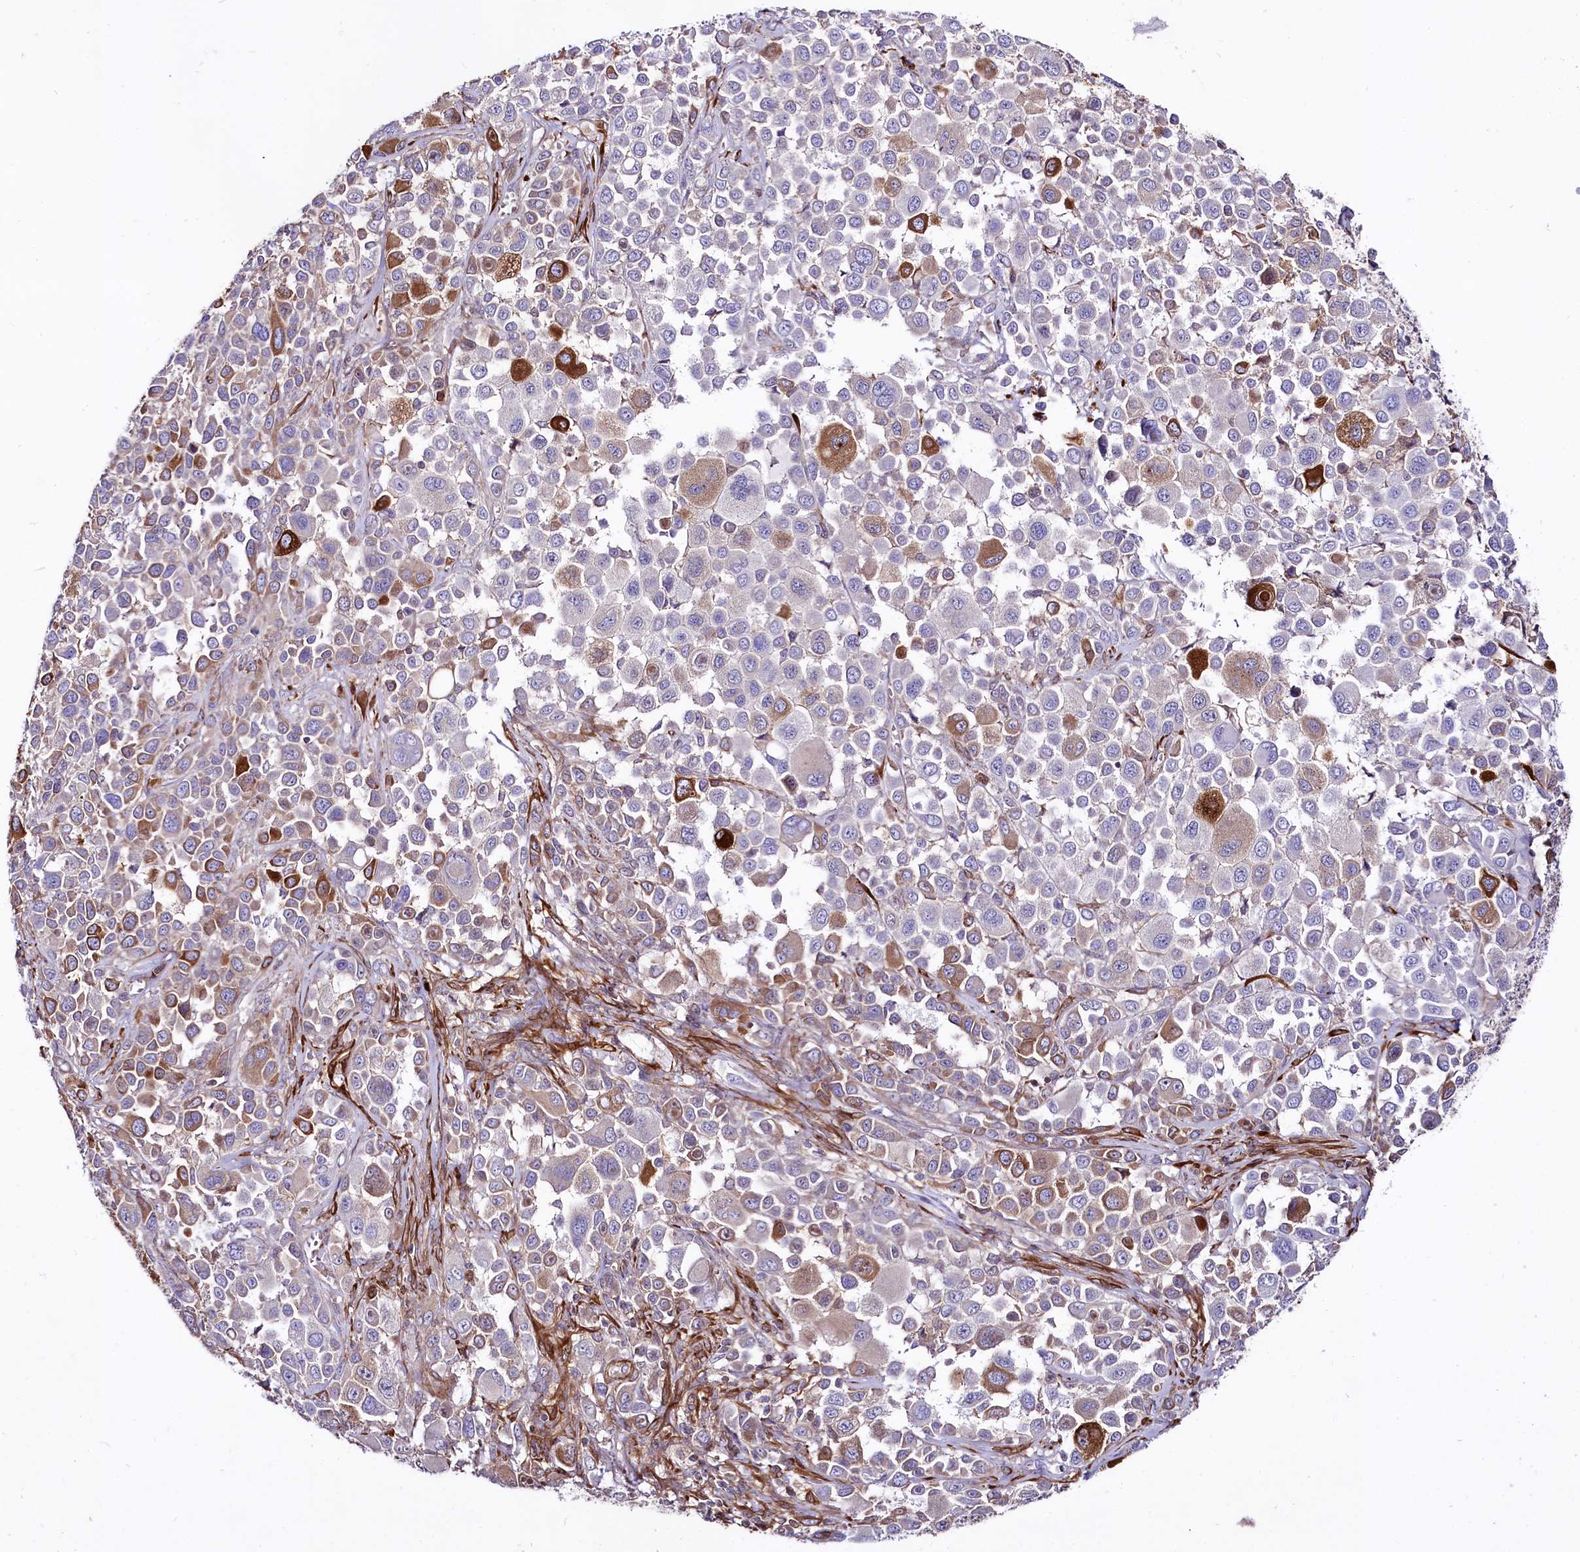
{"staining": {"intensity": "moderate", "quantity": "25%-75%", "location": "cytoplasmic/membranous"}, "tissue": "melanoma", "cell_type": "Tumor cells", "image_type": "cancer", "snomed": [{"axis": "morphology", "description": "Malignant melanoma, NOS"}, {"axis": "topography", "description": "Skin of trunk"}], "caption": "DAB immunohistochemical staining of human malignant melanoma shows moderate cytoplasmic/membranous protein staining in about 25%-75% of tumor cells. (Brightfield microscopy of DAB IHC at high magnification).", "gene": "FCHSD2", "patient": {"sex": "male", "age": 71}}